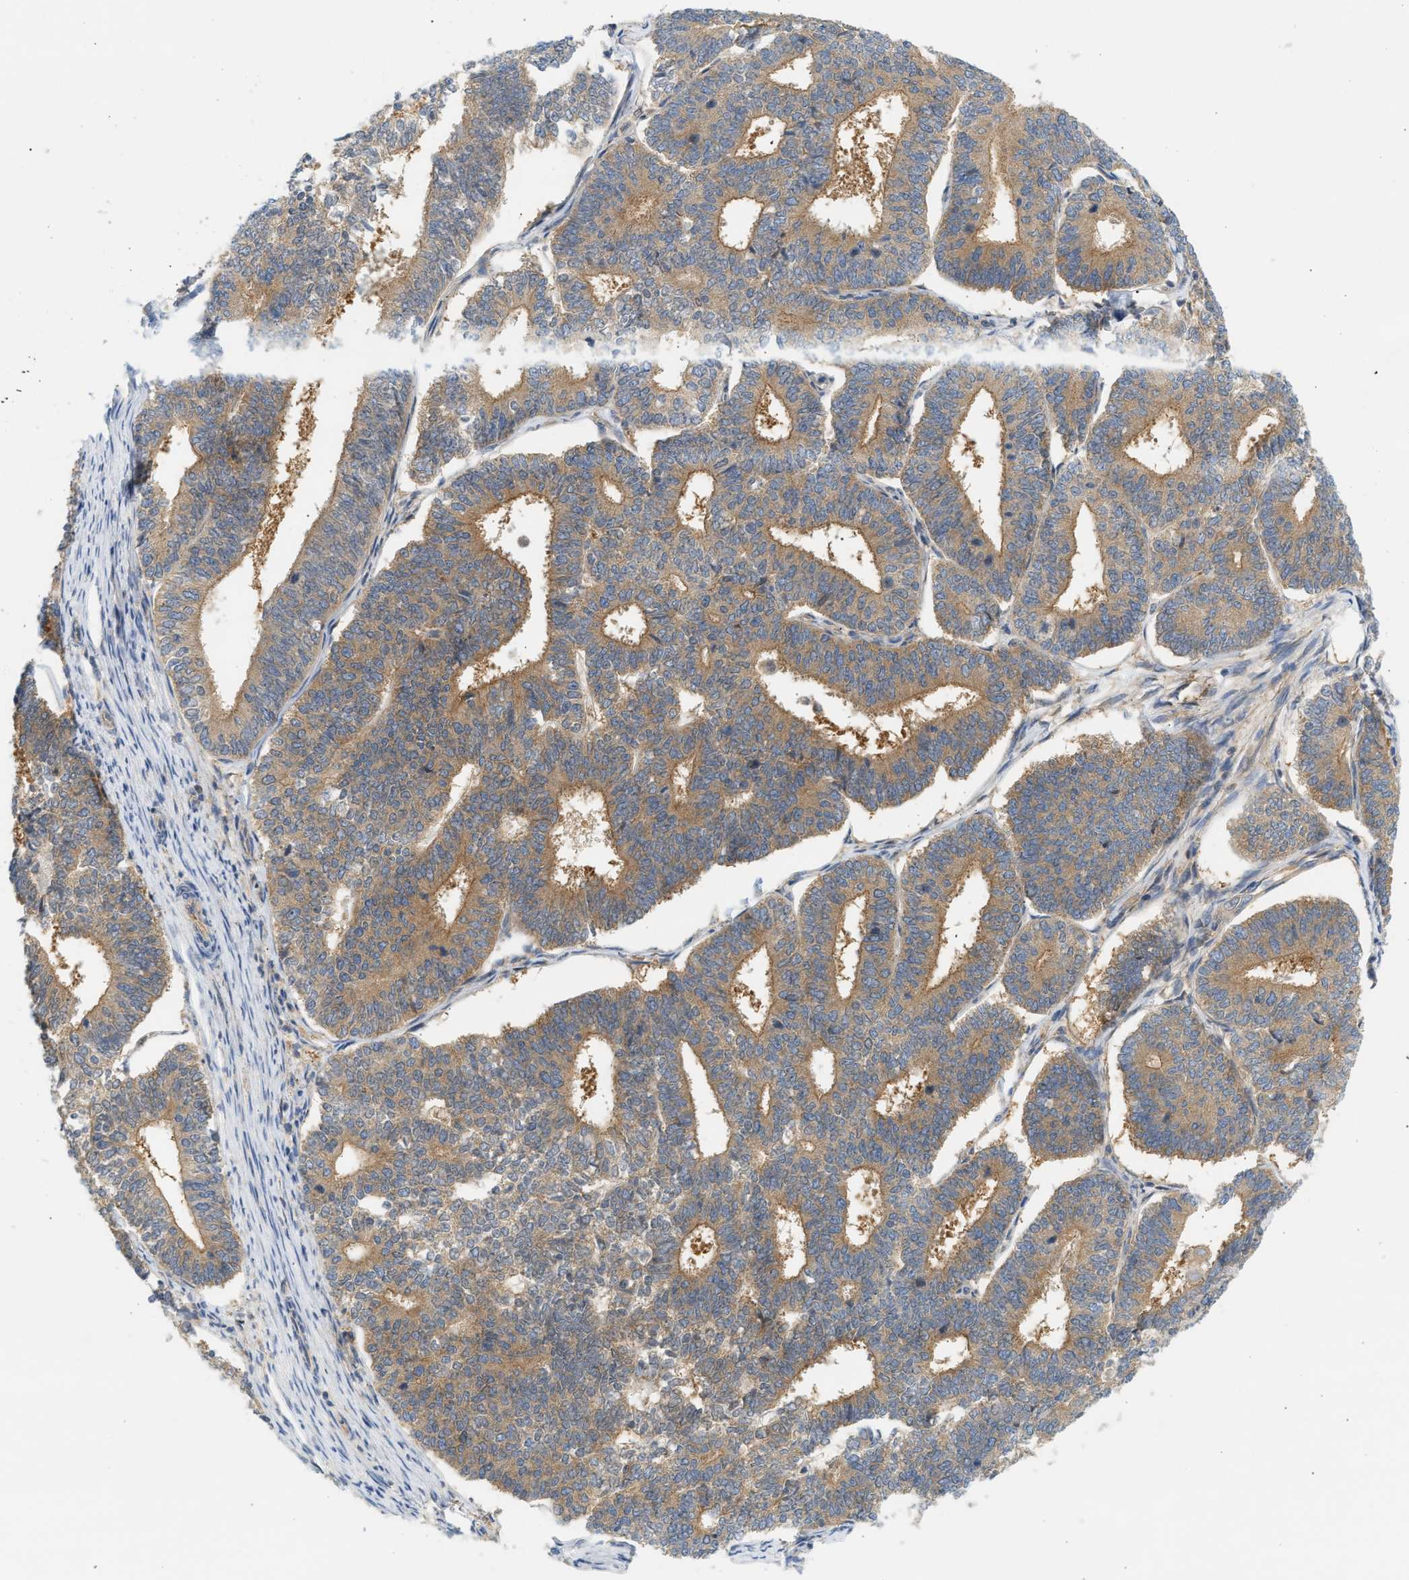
{"staining": {"intensity": "moderate", "quantity": ">75%", "location": "cytoplasmic/membranous"}, "tissue": "endometrial cancer", "cell_type": "Tumor cells", "image_type": "cancer", "snomed": [{"axis": "morphology", "description": "Adenocarcinoma, NOS"}, {"axis": "topography", "description": "Endometrium"}], "caption": "DAB (3,3'-diaminobenzidine) immunohistochemical staining of endometrial adenocarcinoma displays moderate cytoplasmic/membranous protein positivity in about >75% of tumor cells.", "gene": "PAFAH1B1", "patient": {"sex": "female", "age": 70}}